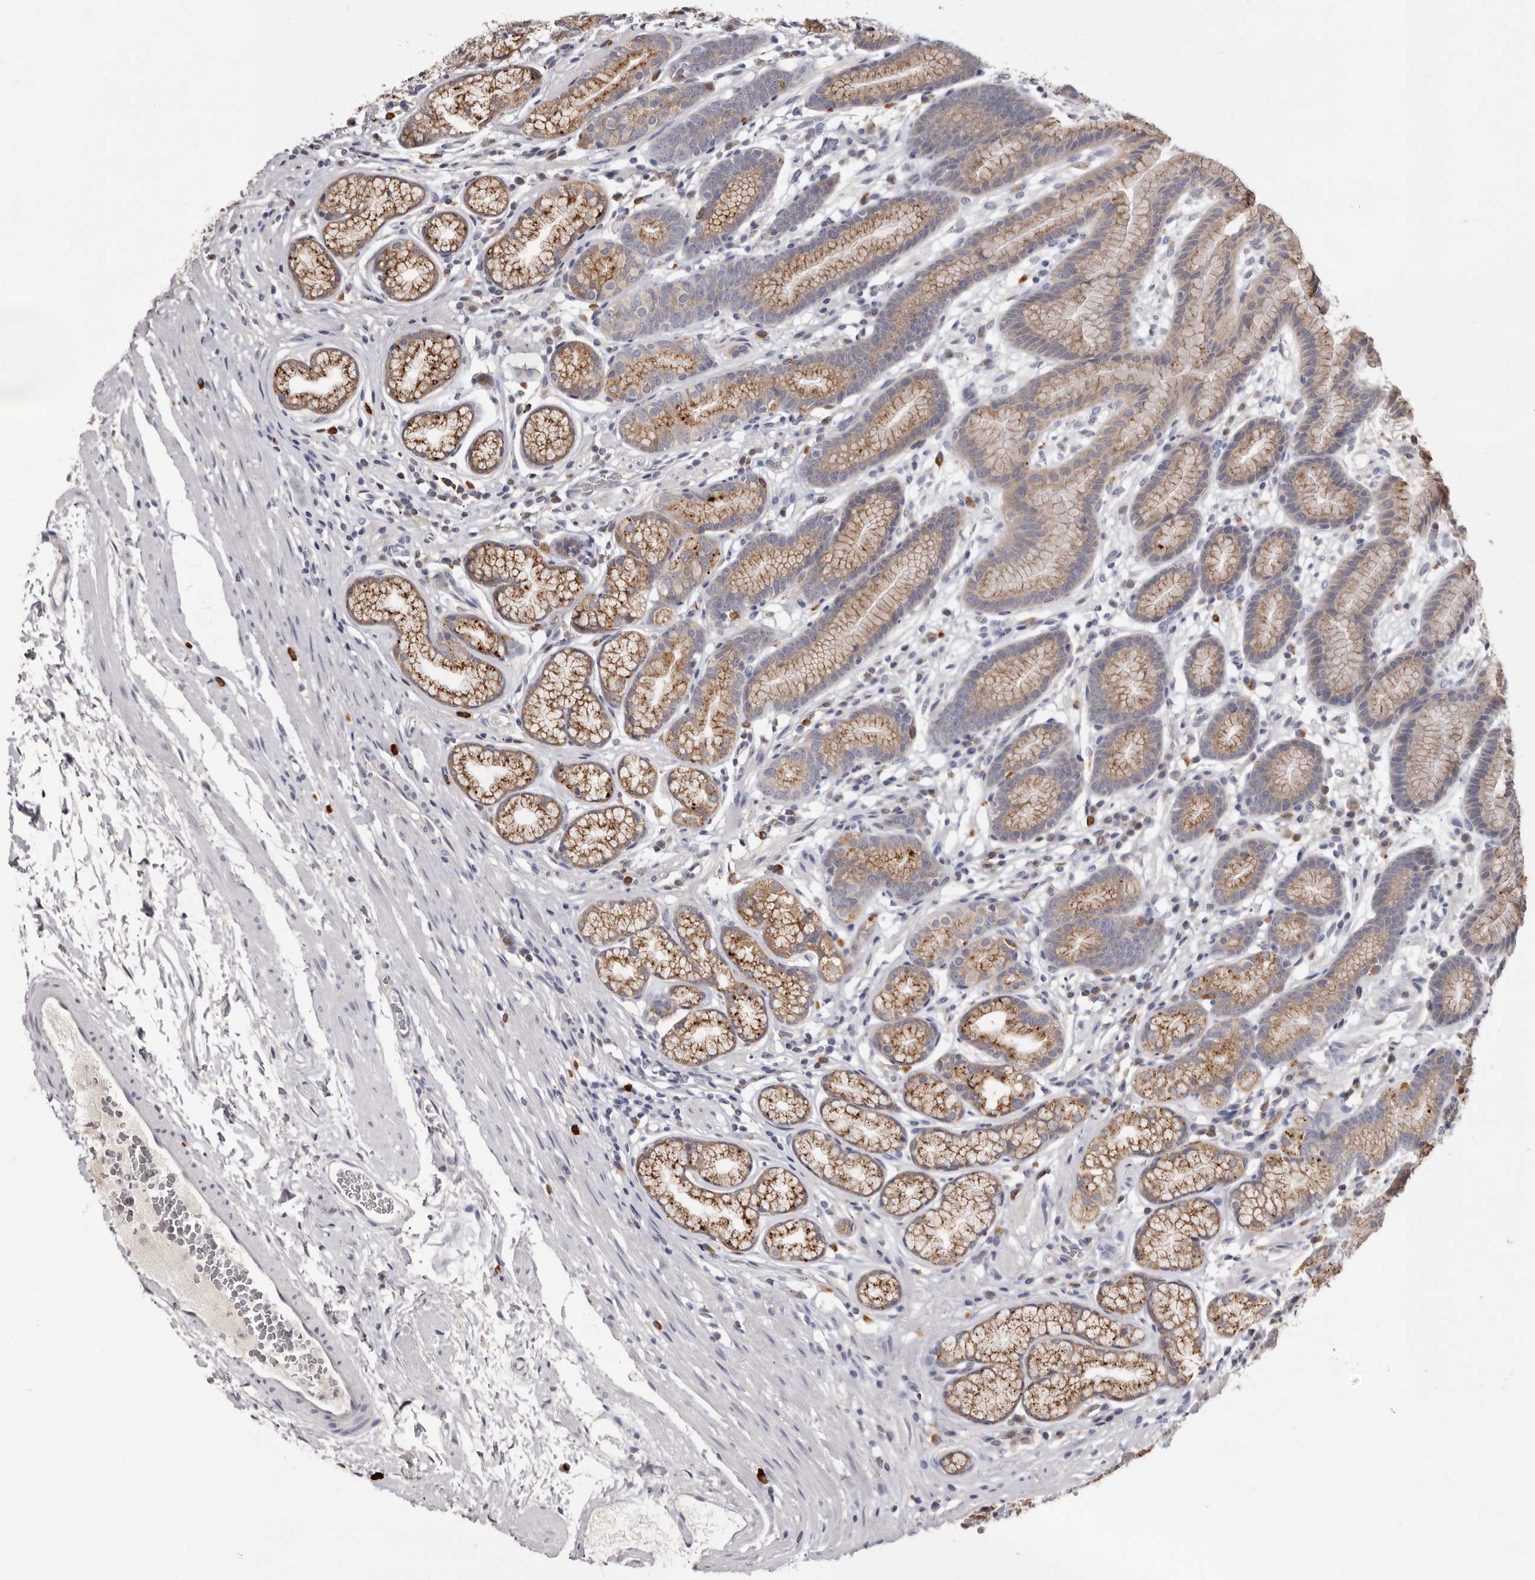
{"staining": {"intensity": "moderate", "quantity": "25%-75%", "location": "cytoplasmic/membranous"}, "tissue": "stomach", "cell_type": "Glandular cells", "image_type": "normal", "snomed": [{"axis": "morphology", "description": "Normal tissue, NOS"}, {"axis": "topography", "description": "Stomach"}], "caption": "Immunohistochemical staining of unremarkable human stomach reveals moderate cytoplasmic/membranous protein expression in about 25%-75% of glandular cells. The protein is stained brown, and the nuclei are stained in blue (DAB IHC with brightfield microscopy, high magnification).", "gene": "DAP", "patient": {"sex": "male", "age": 42}}